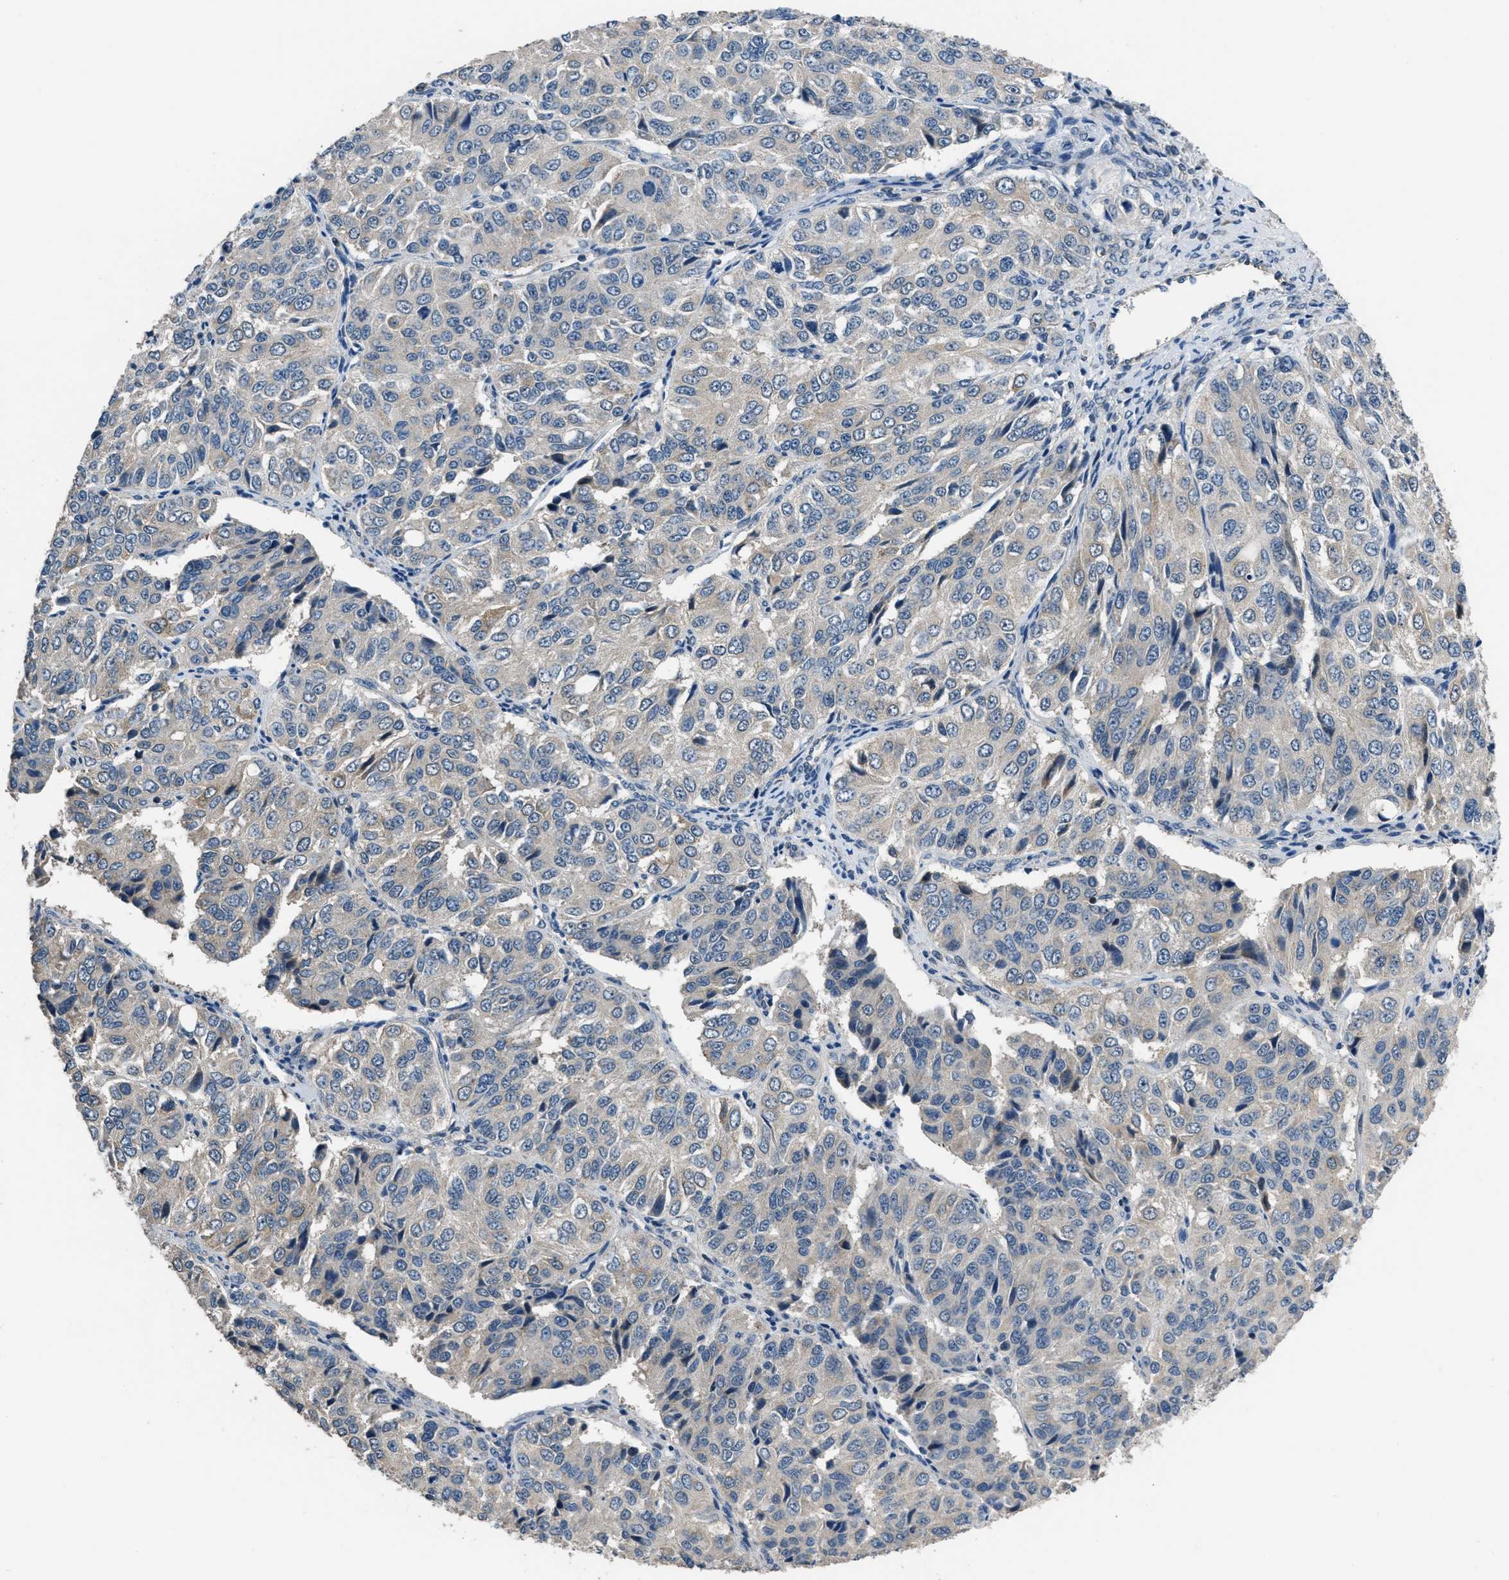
{"staining": {"intensity": "negative", "quantity": "none", "location": "none"}, "tissue": "ovarian cancer", "cell_type": "Tumor cells", "image_type": "cancer", "snomed": [{"axis": "morphology", "description": "Carcinoma, endometroid"}, {"axis": "topography", "description": "Ovary"}], "caption": "Immunohistochemistry (IHC) micrograph of ovarian cancer stained for a protein (brown), which displays no positivity in tumor cells. The staining is performed using DAB brown chromogen with nuclei counter-stained in using hematoxylin.", "gene": "NAT1", "patient": {"sex": "female", "age": 51}}